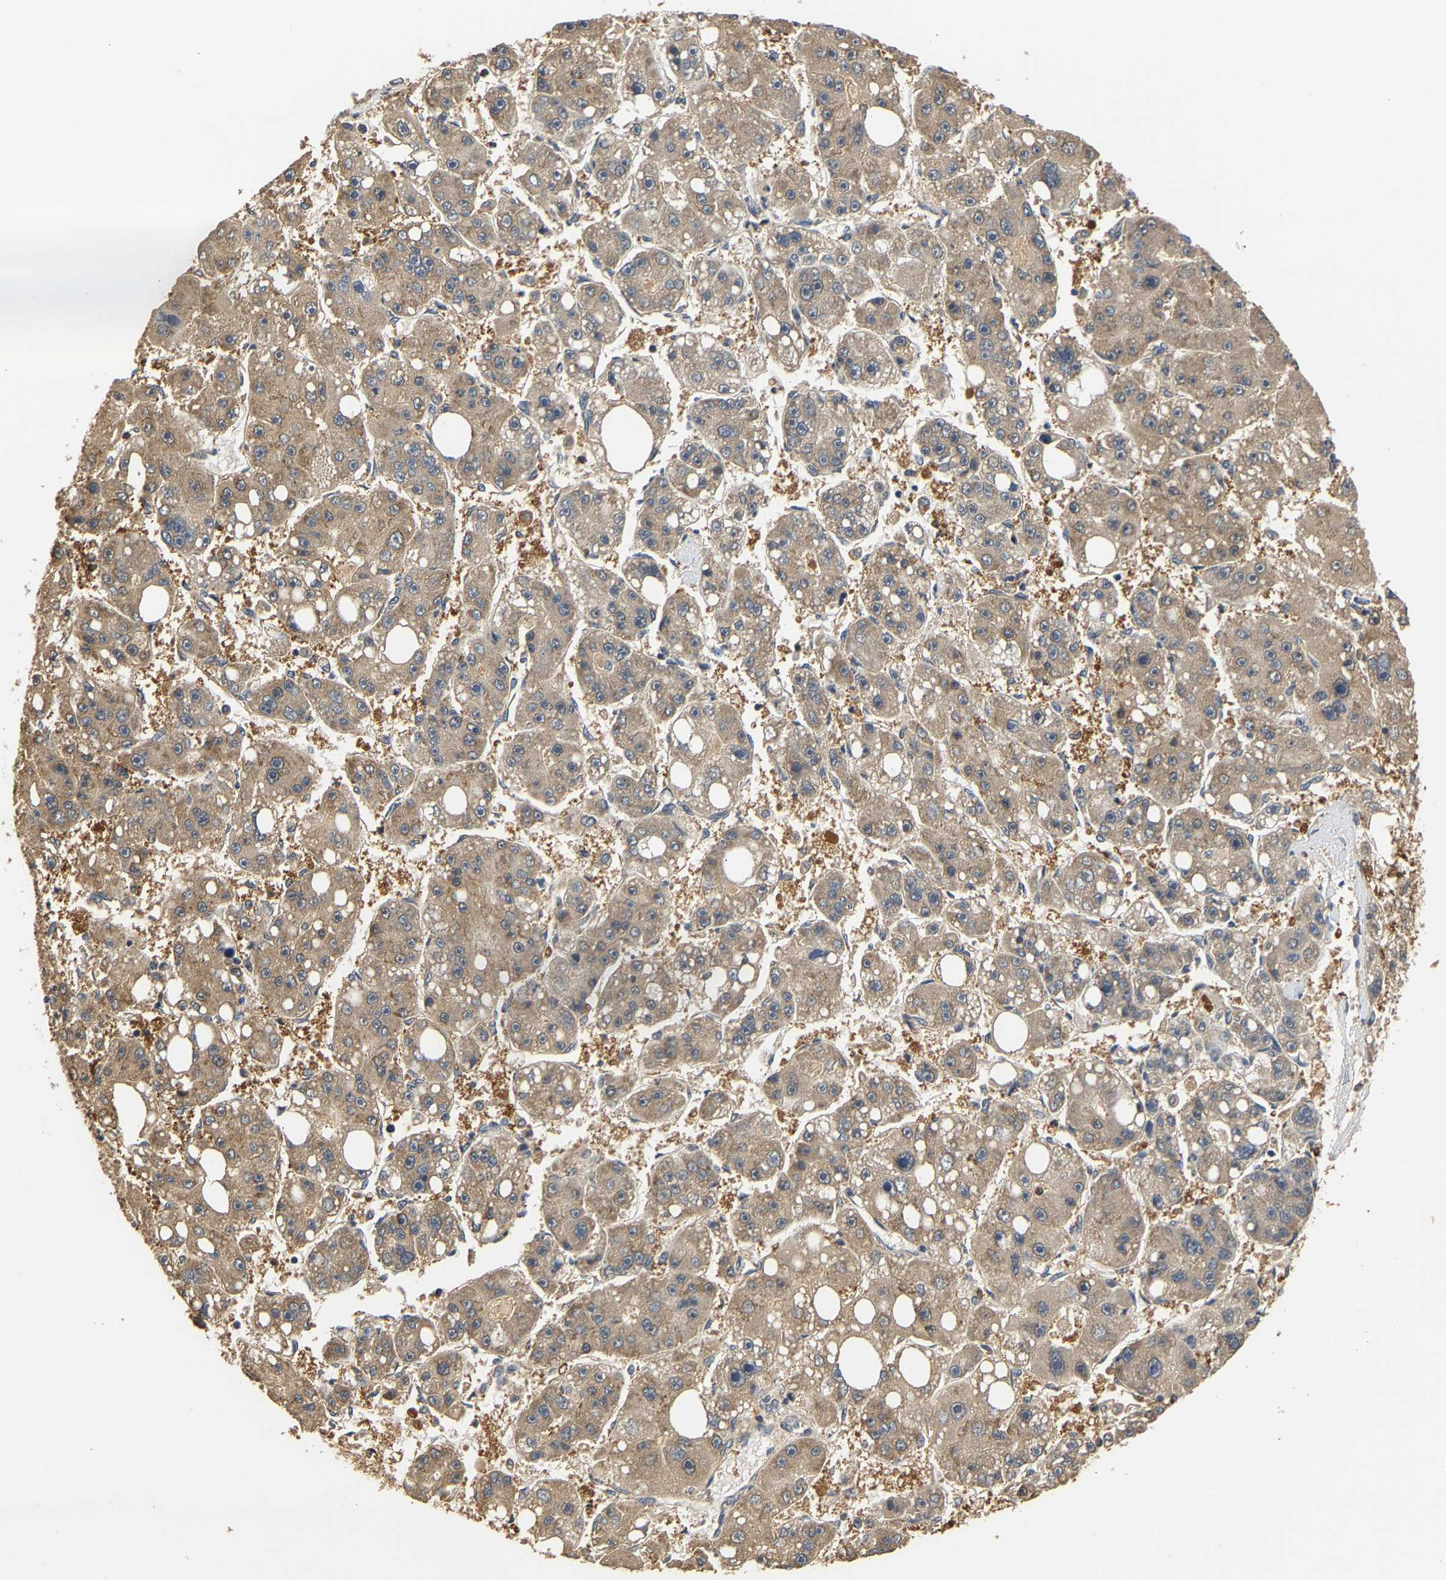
{"staining": {"intensity": "weak", "quantity": ">75%", "location": "cytoplasmic/membranous"}, "tissue": "liver cancer", "cell_type": "Tumor cells", "image_type": "cancer", "snomed": [{"axis": "morphology", "description": "Carcinoma, Hepatocellular, NOS"}, {"axis": "topography", "description": "Liver"}], "caption": "Approximately >75% of tumor cells in hepatocellular carcinoma (liver) exhibit weak cytoplasmic/membranous protein staining as visualized by brown immunohistochemical staining.", "gene": "GPI", "patient": {"sex": "female", "age": 61}}